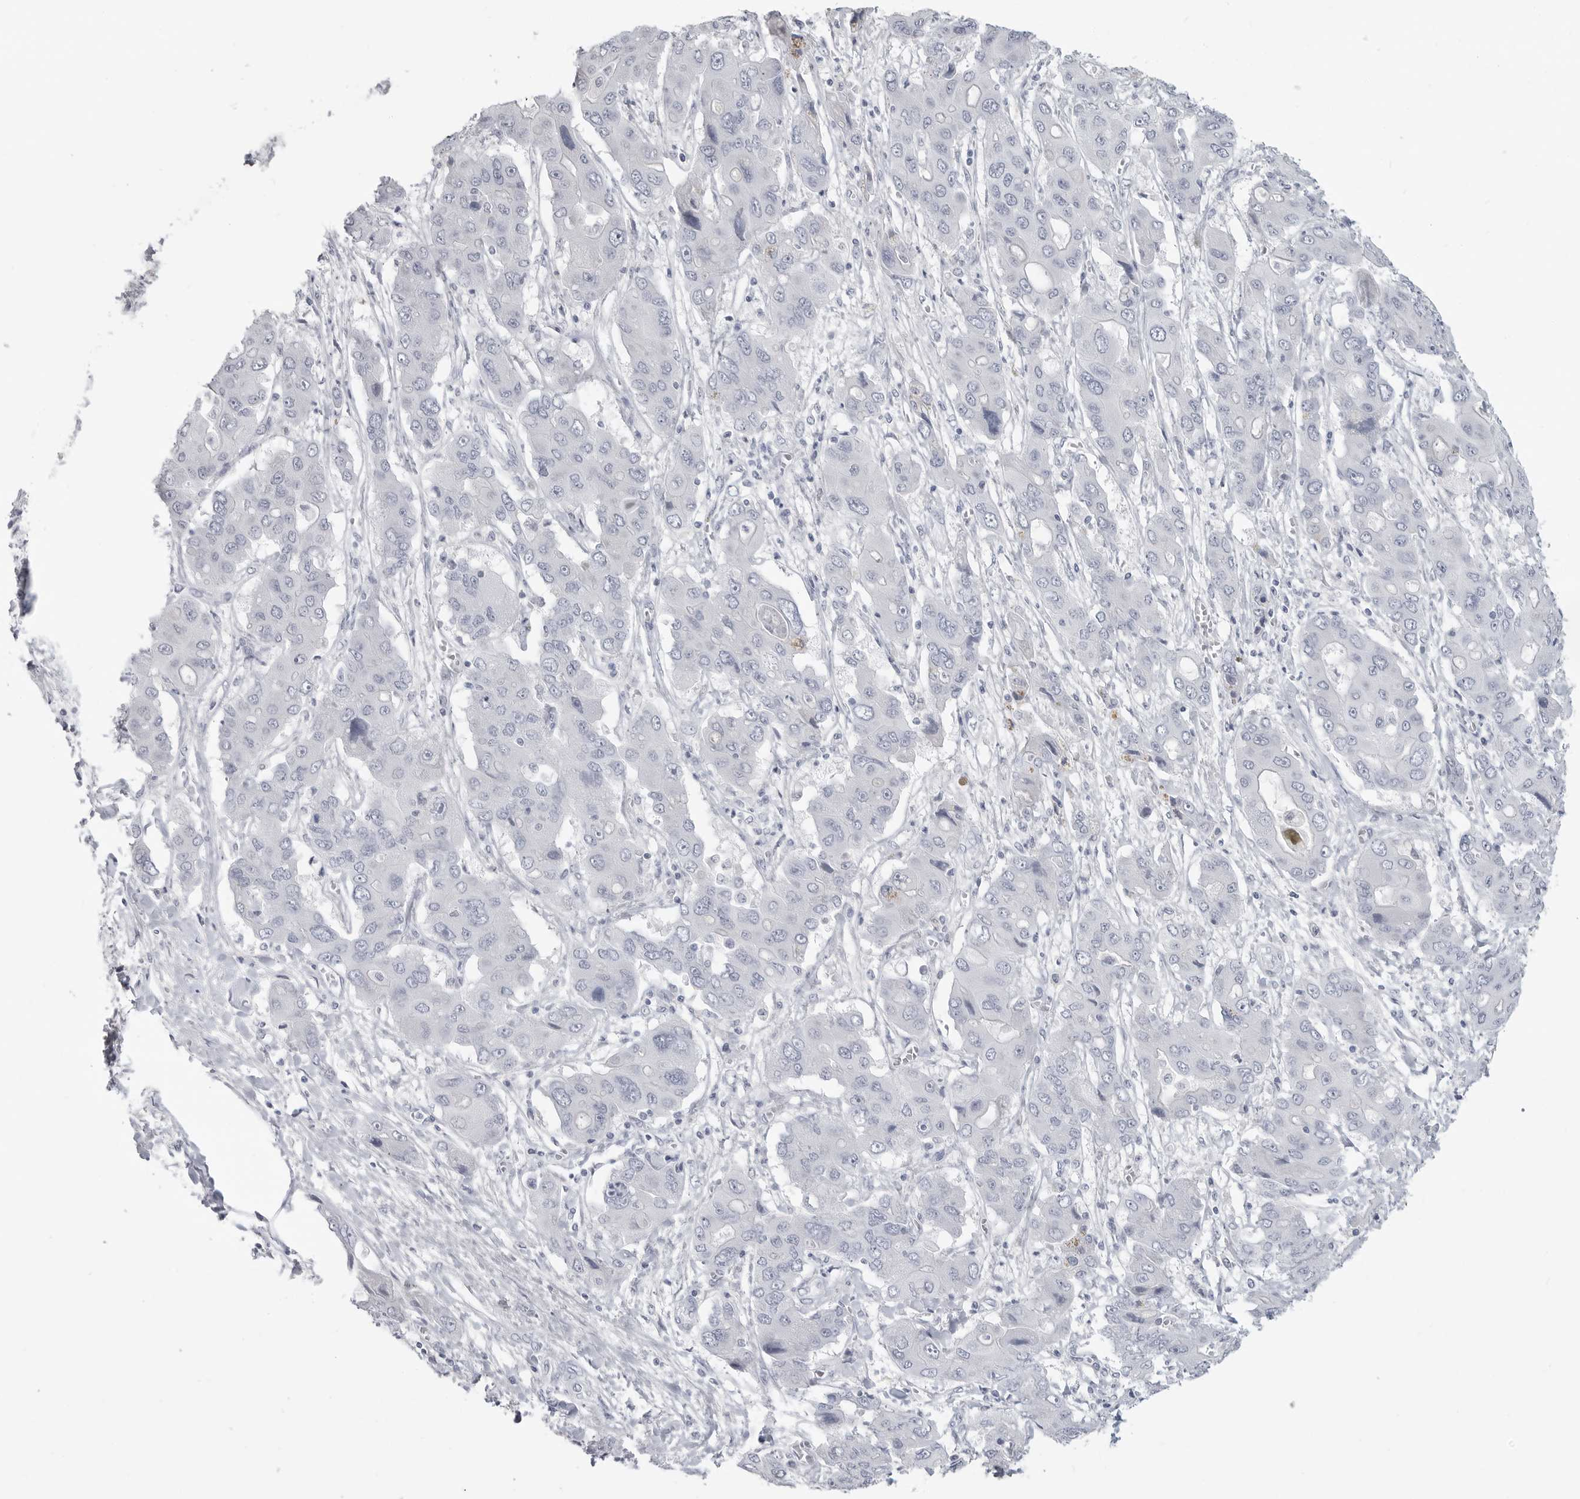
{"staining": {"intensity": "negative", "quantity": "none", "location": "none"}, "tissue": "liver cancer", "cell_type": "Tumor cells", "image_type": "cancer", "snomed": [{"axis": "morphology", "description": "Cholangiocarcinoma"}, {"axis": "topography", "description": "Liver"}], "caption": "This histopathology image is of liver cholangiocarcinoma stained with immunohistochemistry (IHC) to label a protein in brown with the nuclei are counter-stained blue. There is no expression in tumor cells.", "gene": "LY6D", "patient": {"sex": "male", "age": 67}}